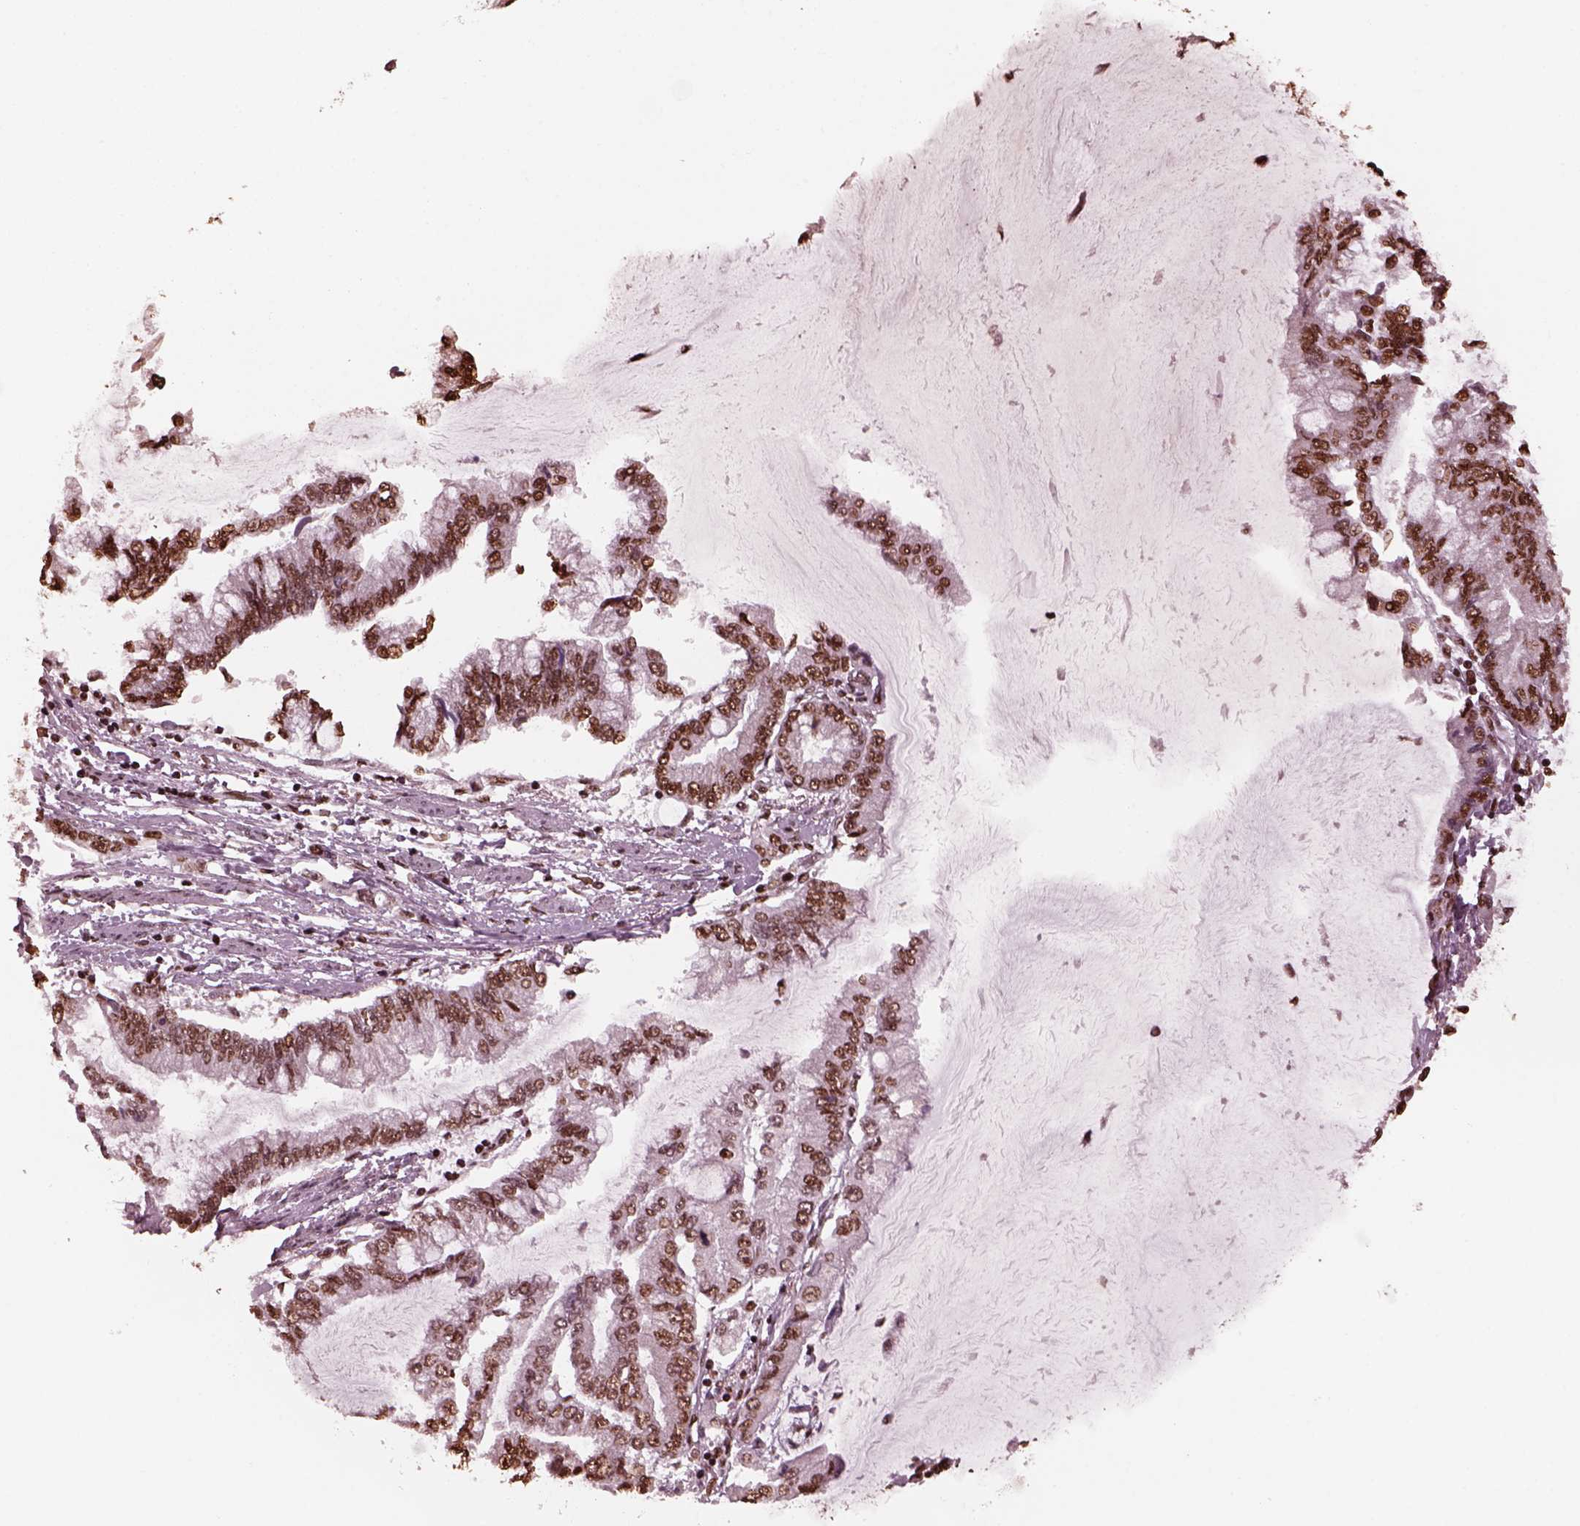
{"staining": {"intensity": "moderate", "quantity": ">75%", "location": "nuclear"}, "tissue": "stomach cancer", "cell_type": "Tumor cells", "image_type": "cancer", "snomed": [{"axis": "morphology", "description": "Adenocarcinoma, NOS"}, {"axis": "topography", "description": "Stomach, upper"}], "caption": "Tumor cells demonstrate medium levels of moderate nuclear positivity in approximately >75% of cells in human stomach cancer (adenocarcinoma). (DAB (3,3'-diaminobenzidine) = brown stain, brightfield microscopy at high magnification).", "gene": "NSD1", "patient": {"sex": "female", "age": 74}}